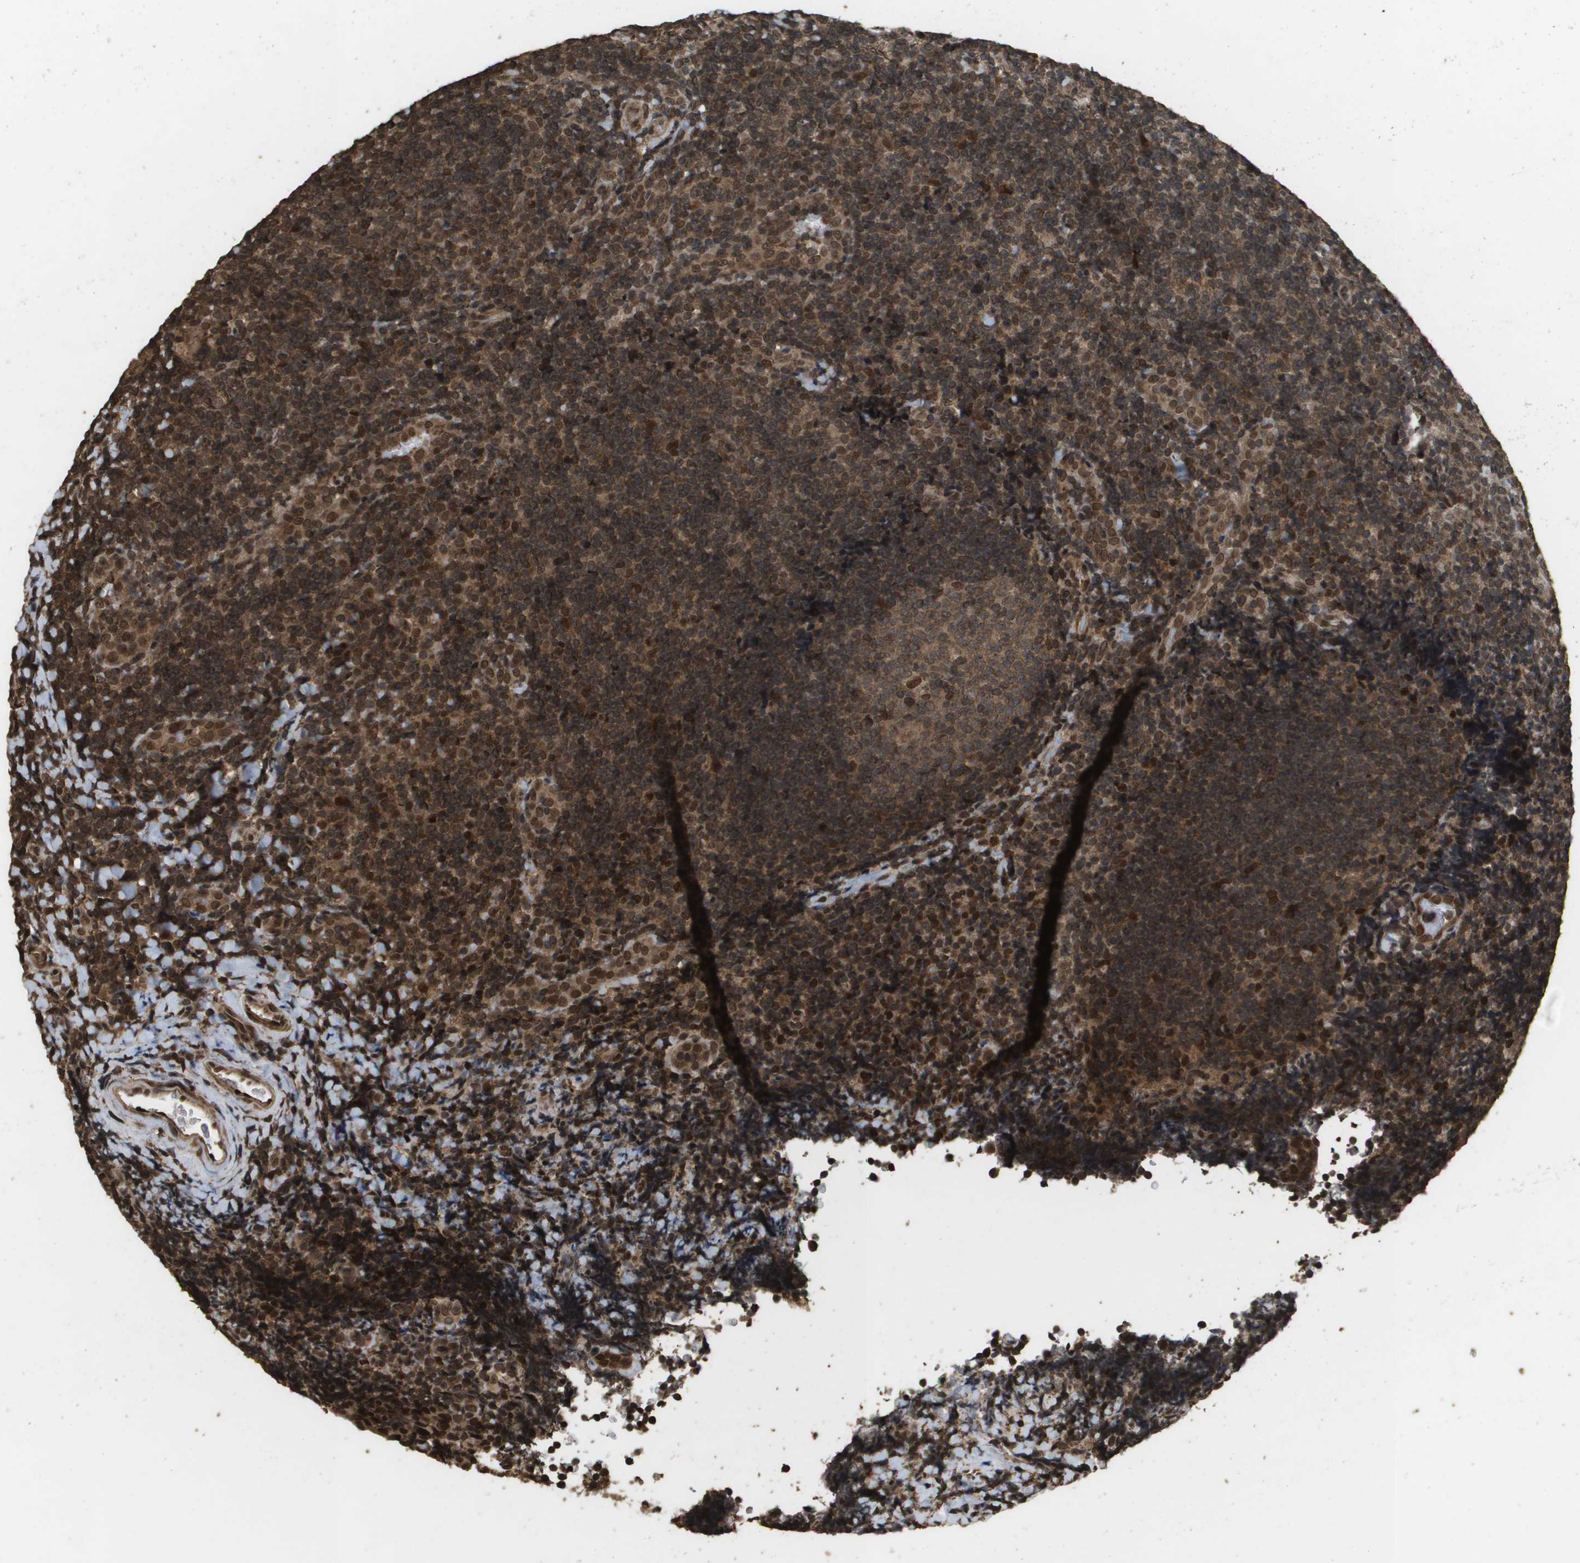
{"staining": {"intensity": "strong", "quantity": "<25%", "location": "cytoplasmic/membranous,nuclear"}, "tissue": "tonsil", "cell_type": "Germinal center cells", "image_type": "normal", "snomed": [{"axis": "morphology", "description": "Normal tissue, NOS"}, {"axis": "topography", "description": "Tonsil"}], "caption": "Protein staining displays strong cytoplasmic/membranous,nuclear positivity in approximately <25% of germinal center cells in unremarkable tonsil. (DAB (3,3'-diaminobenzidine) IHC, brown staining for protein, blue staining for nuclei).", "gene": "AXIN2", "patient": {"sex": "male", "age": 37}}